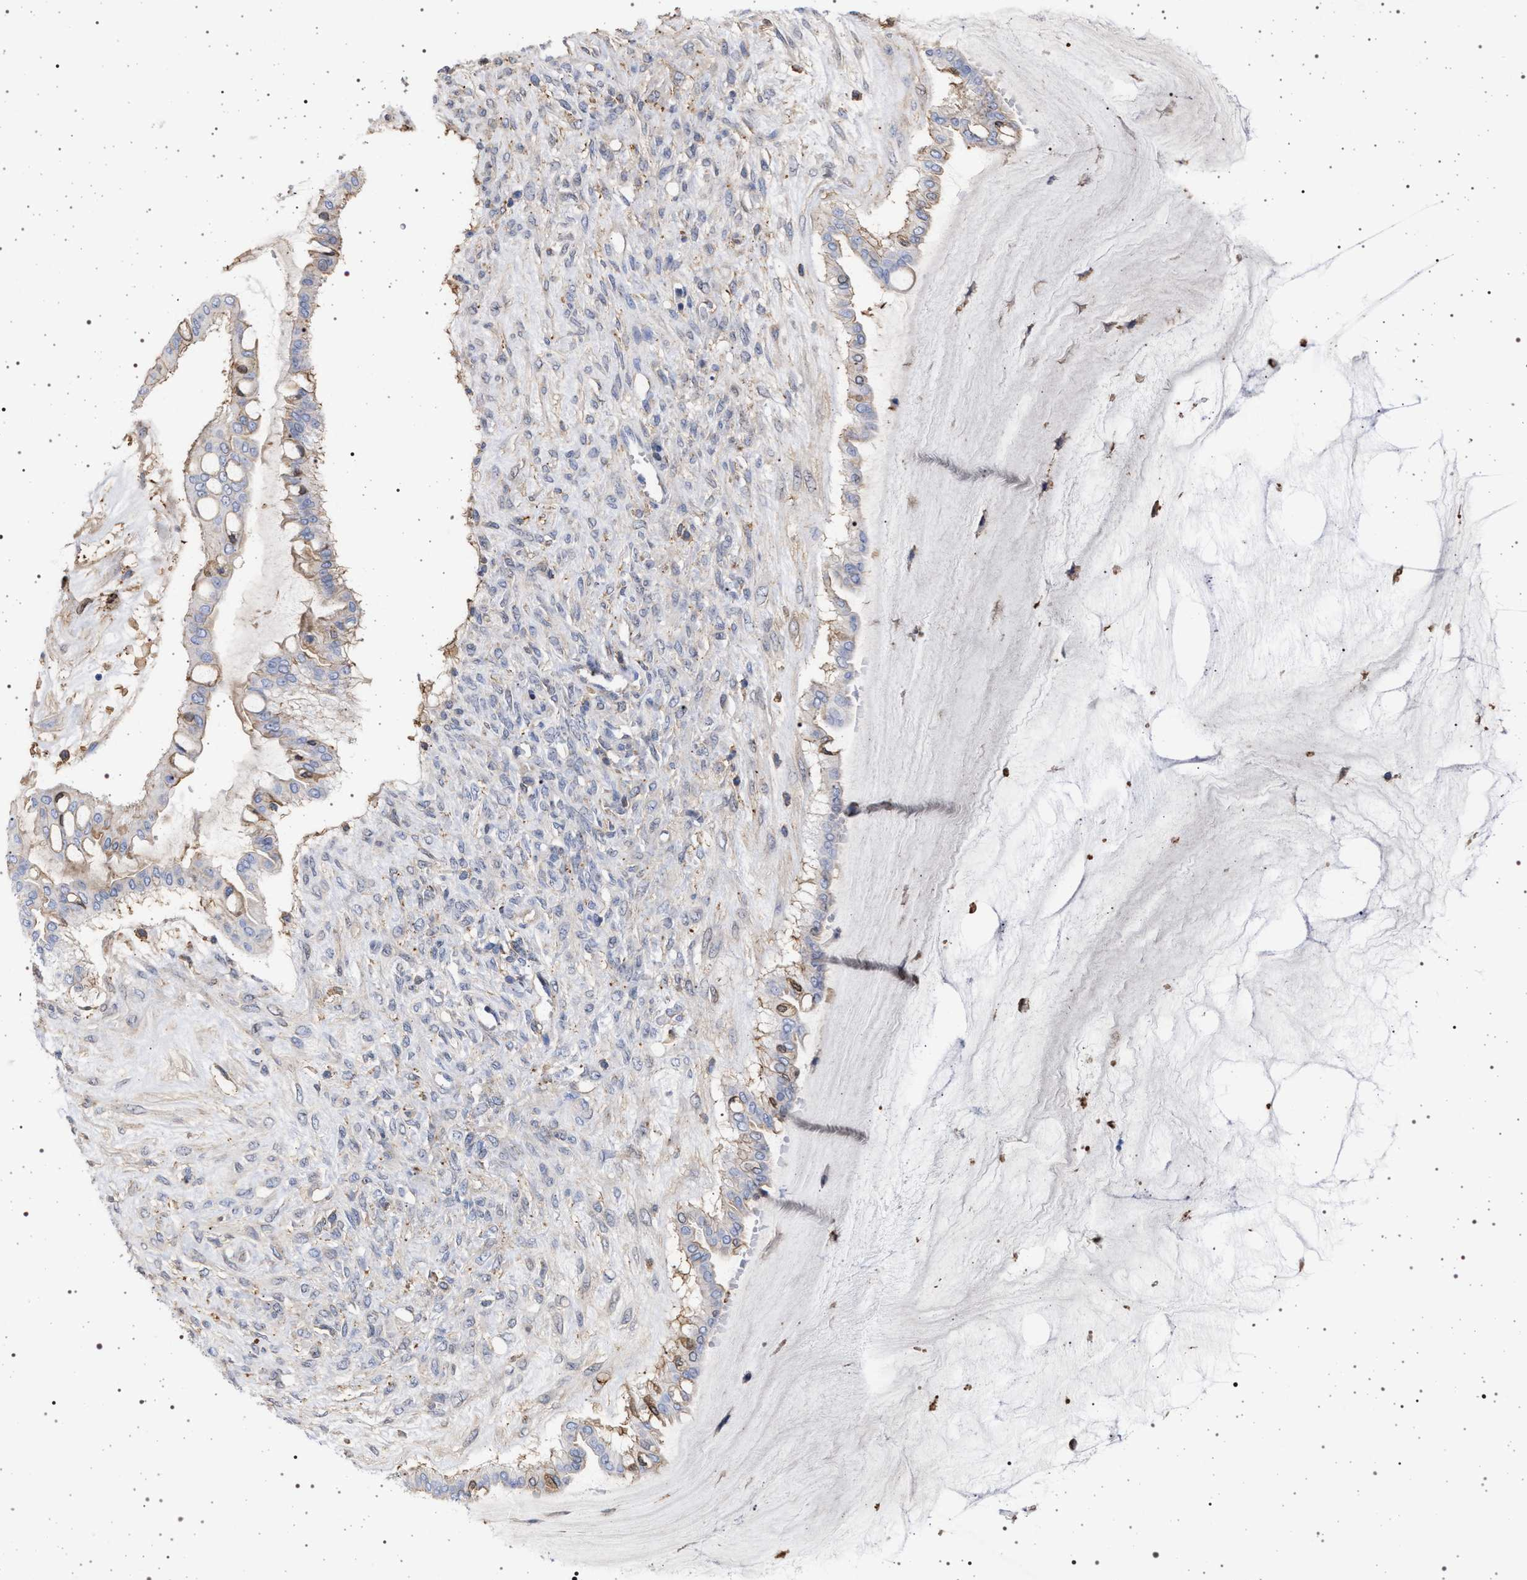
{"staining": {"intensity": "weak", "quantity": "<25%", "location": "cytoplasmic/membranous"}, "tissue": "ovarian cancer", "cell_type": "Tumor cells", "image_type": "cancer", "snomed": [{"axis": "morphology", "description": "Cystadenocarcinoma, mucinous, NOS"}, {"axis": "topography", "description": "Ovary"}], "caption": "Immunohistochemical staining of human mucinous cystadenocarcinoma (ovarian) demonstrates no significant staining in tumor cells.", "gene": "PLG", "patient": {"sex": "female", "age": 73}}